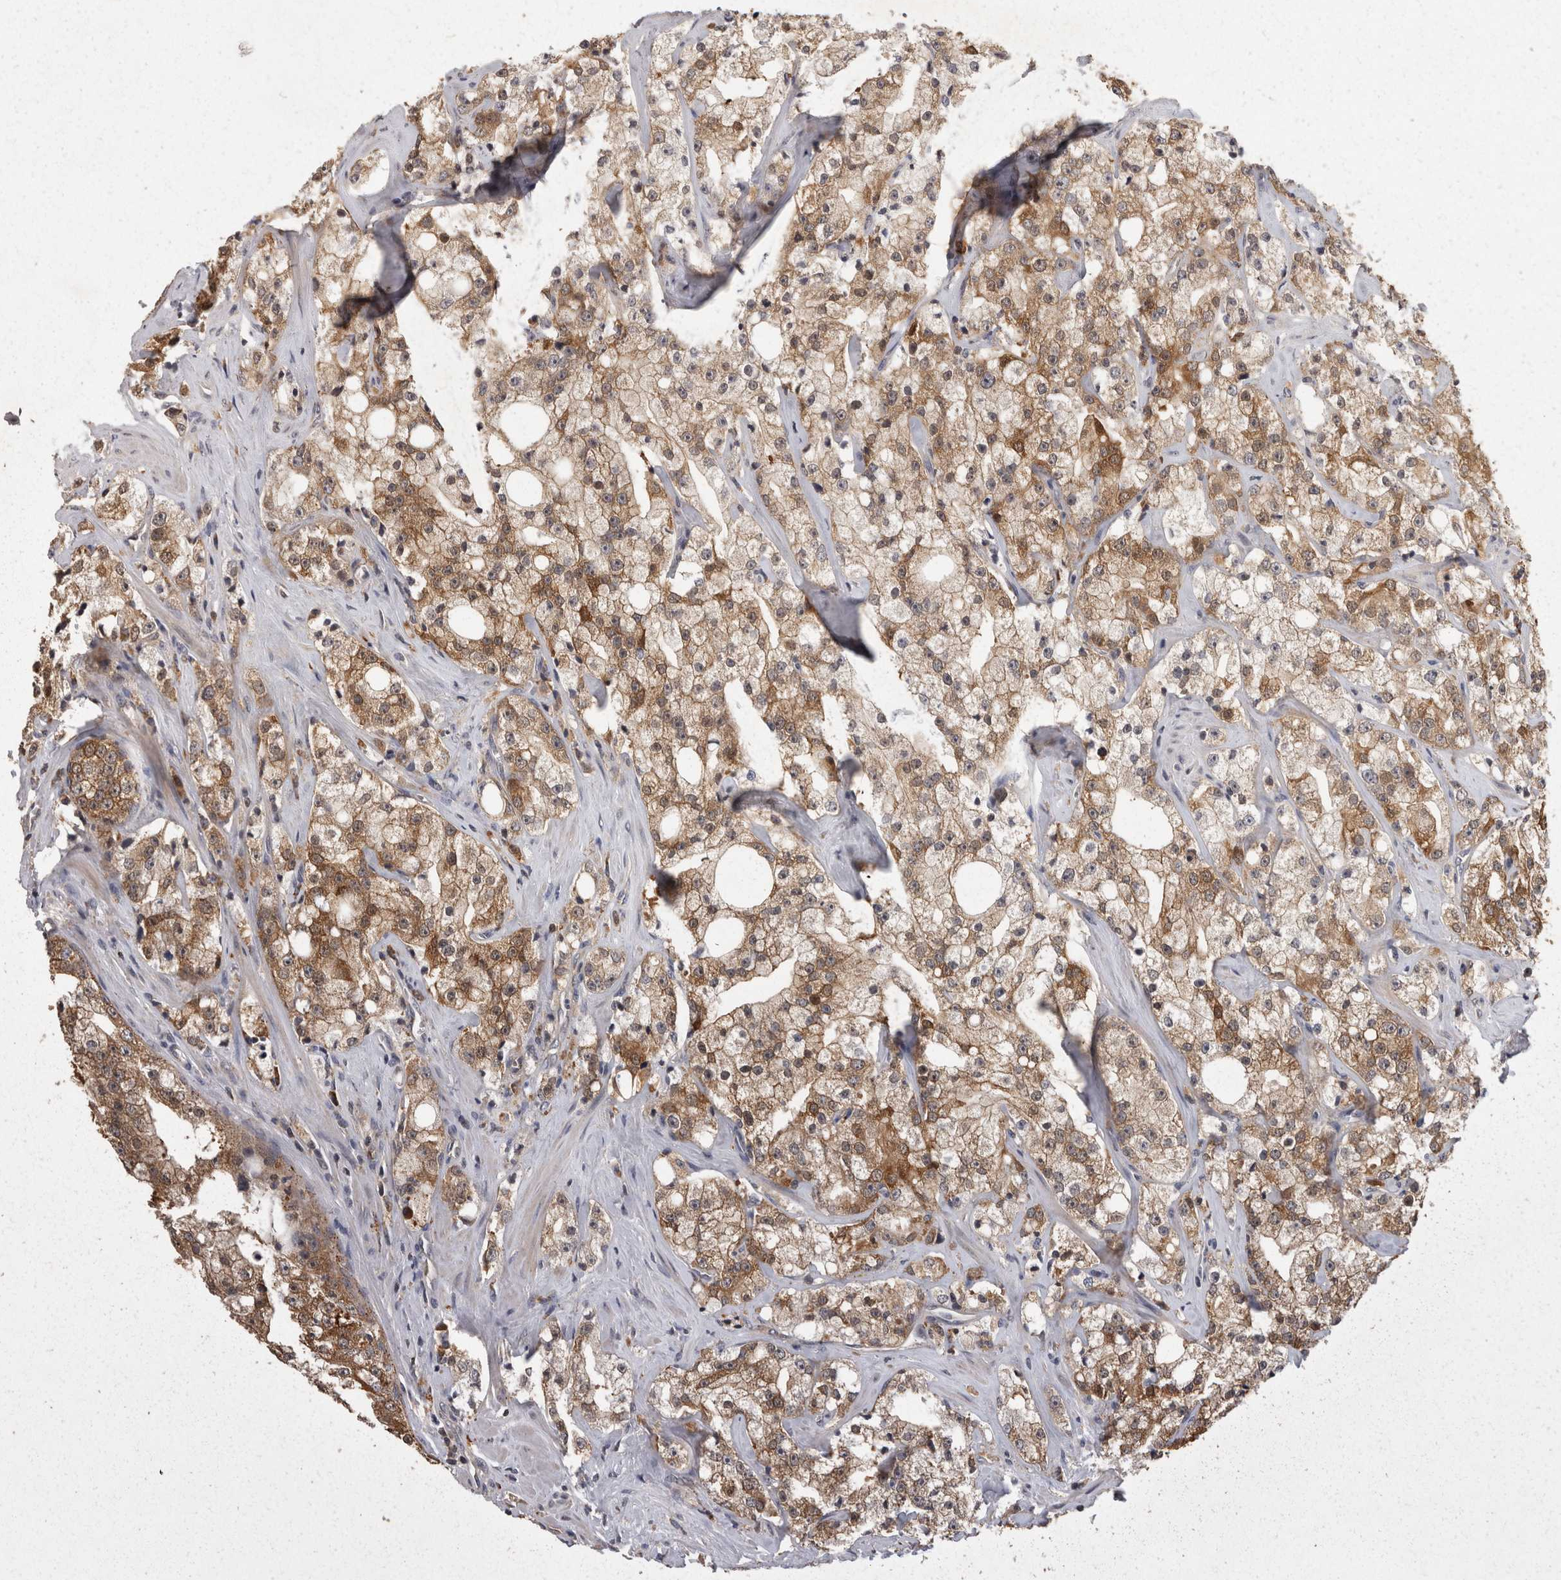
{"staining": {"intensity": "moderate", "quantity": ">75%", "location": "cytoplasmic/membranous"}, "tissue": "prostate cancer", "cell_type": "Tumor cells", "image_type": "cancer", "snomed": [{"axis": "morphology", "description": "Adenocarcinoma, High grade"}, {"axis": "topography", "description": "Prostate"}], "caption": "IHC of human adenocarcinoma (high-grade) (prostate) reveals medium levels of moderate cytoplasmic/membranous positivity in approximately >75% of tumor cells. Nuclei are stained in blue.", "gene": "ACAT2", "patient": {"sex": "male", "age": 64}}